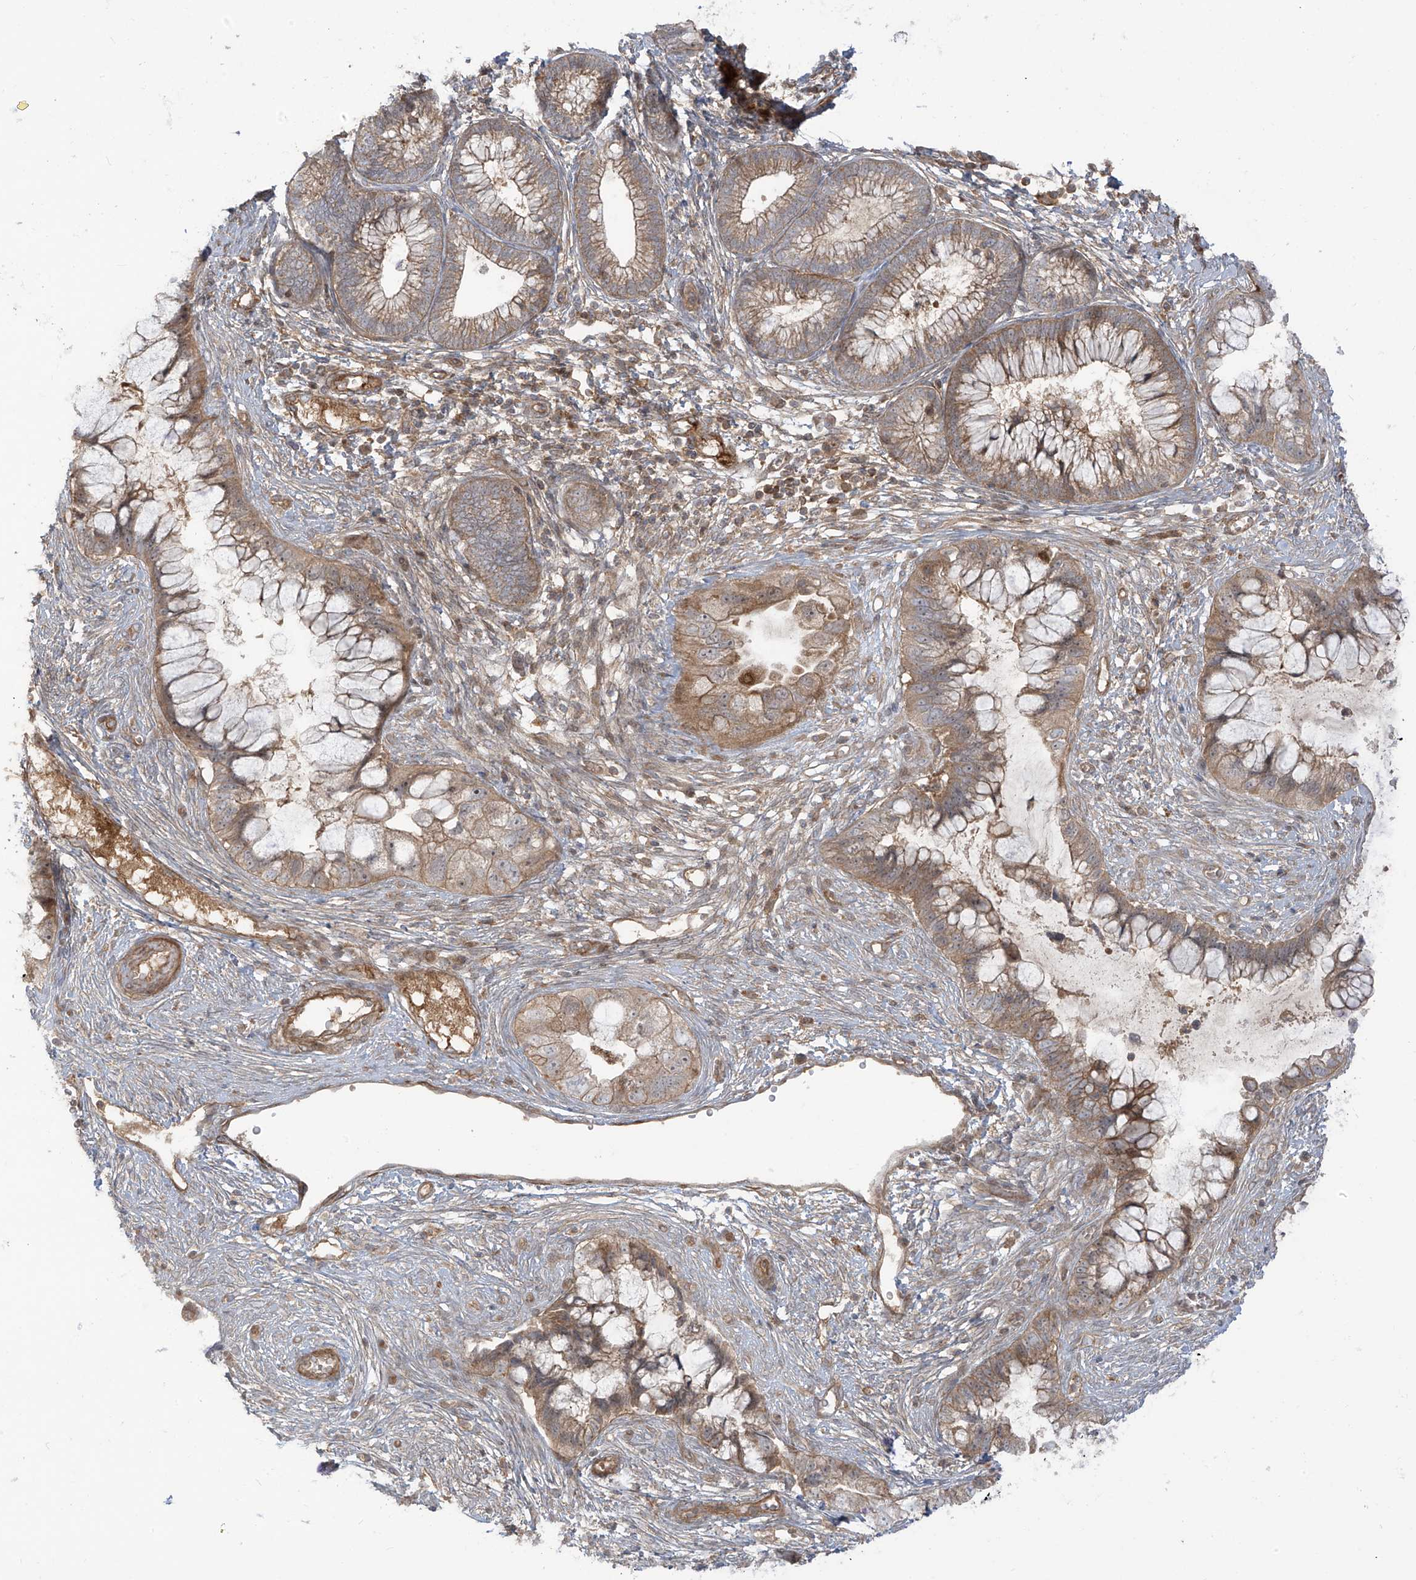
{"staining": {"intensity": "moderate", "quantity": ">75%", "location": "cytoplasmic/membranous"}, "tissue": "cervical cancer", "cell_type": "Tumor cells", "image_type": "cancer", "snomed": [{"axis": "morphology", "description": "Adenocarcinoma, NOS"}, {"axis": "topography", "description": "Cervix"}], "caption": "Protein positivity by immunohistochemistry (IHC) demonstrates moderate cytoplasmic/membranous expression in approximately >75% of tumor cells in adenocarcinoma (cervical).", "gene": "ENTR1", "patient": {"sex": "female", "age": 44}}